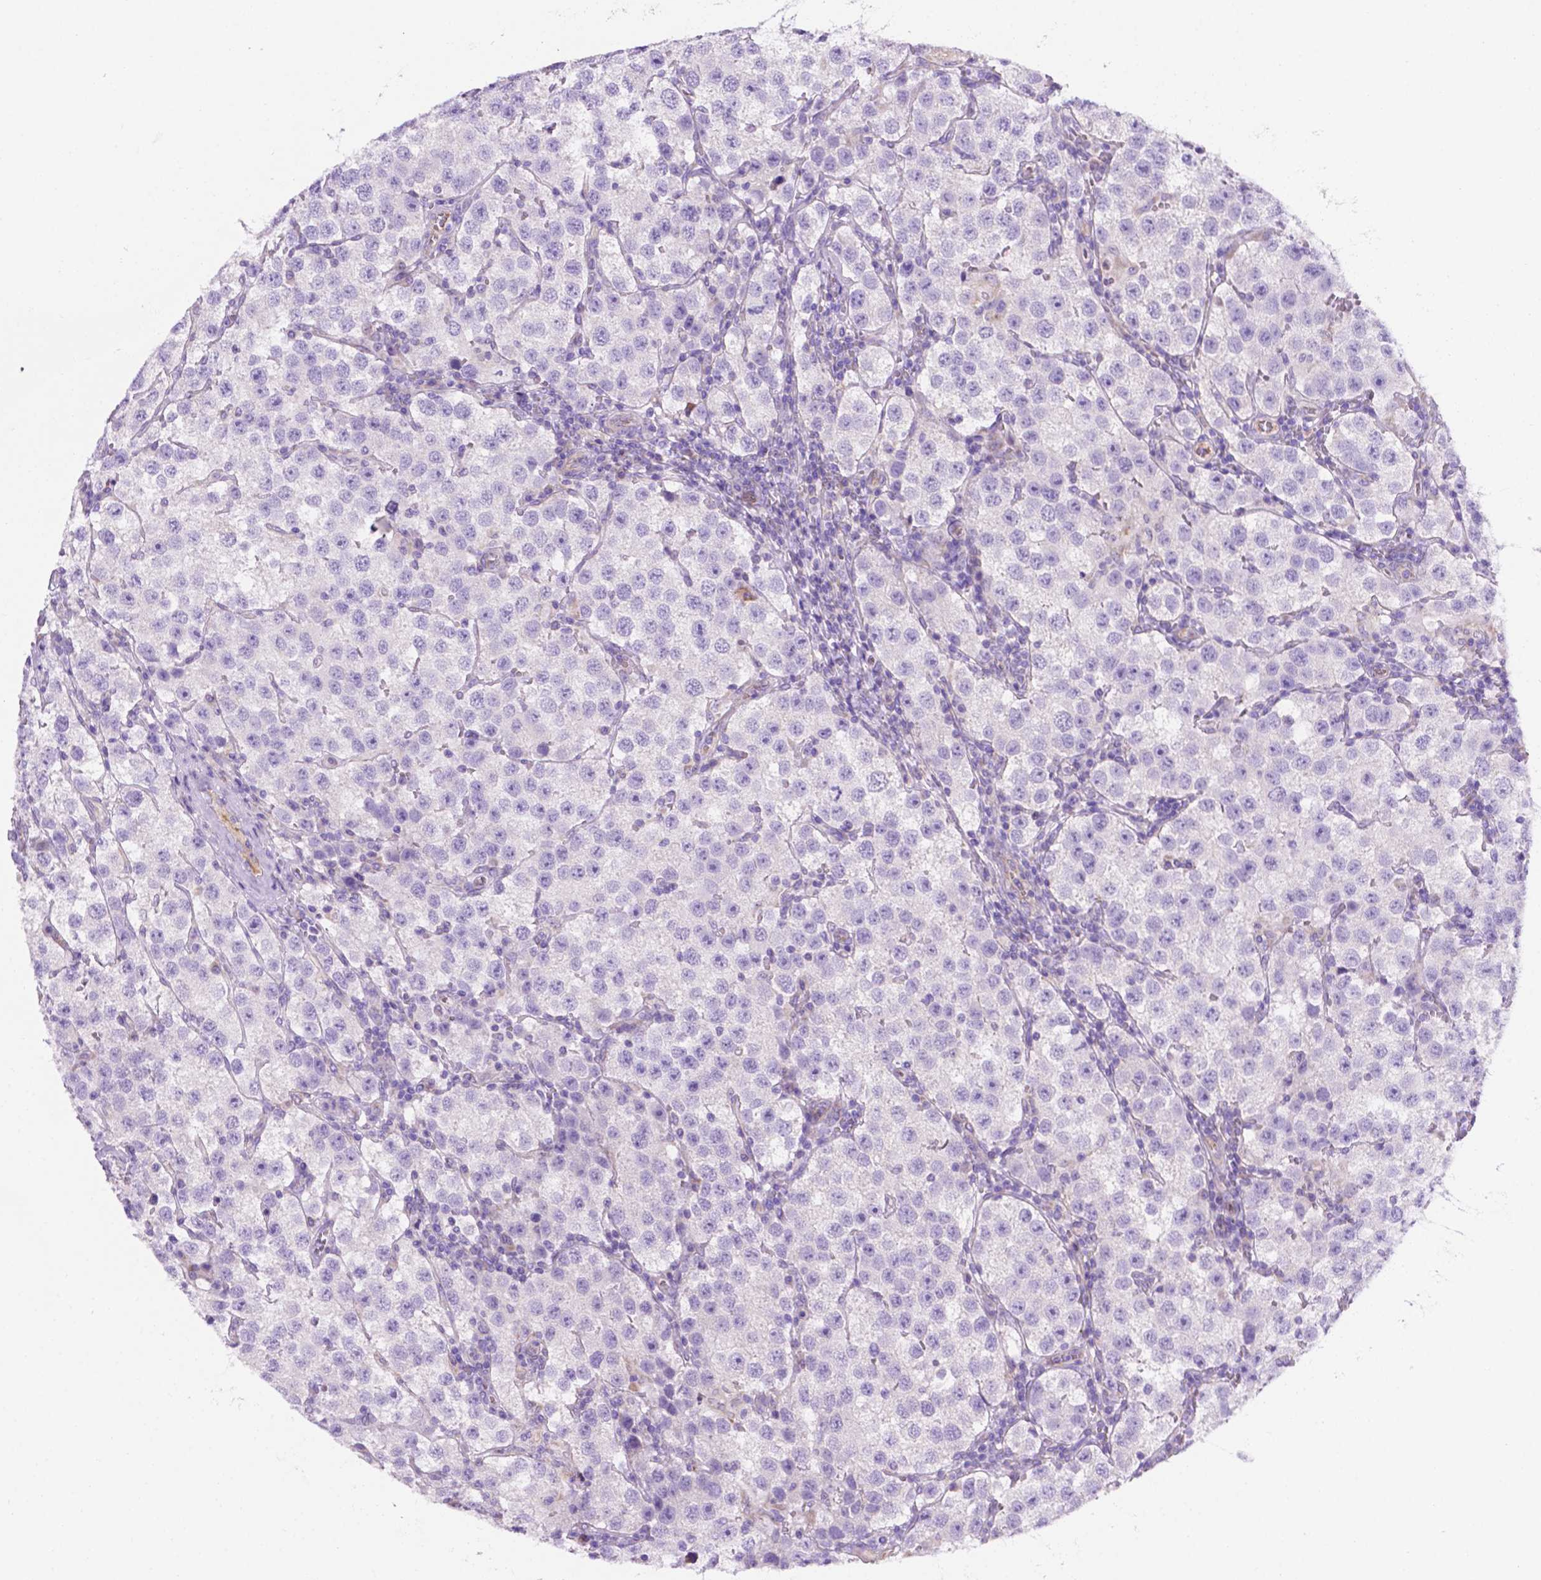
{"staining": {"intensity": "negative", "quantity": "none", "location": "none"}, "tissue": "testis cancer", "cell_type": "Tumor cells", "image_type": "cancer", "snomed": [{"axis": "morphology", "description": "Seminoma, NOS"}, {"axis": "topography", "description": "Testis"}], "caption": "A high-resolution micrograph shows immunohistochemistry staining of testis cancer (seminoma), which displays no significant staining in tumor cells.", "gene": "CEACAM7", "patient": {"sex": "male", "age": 37}}